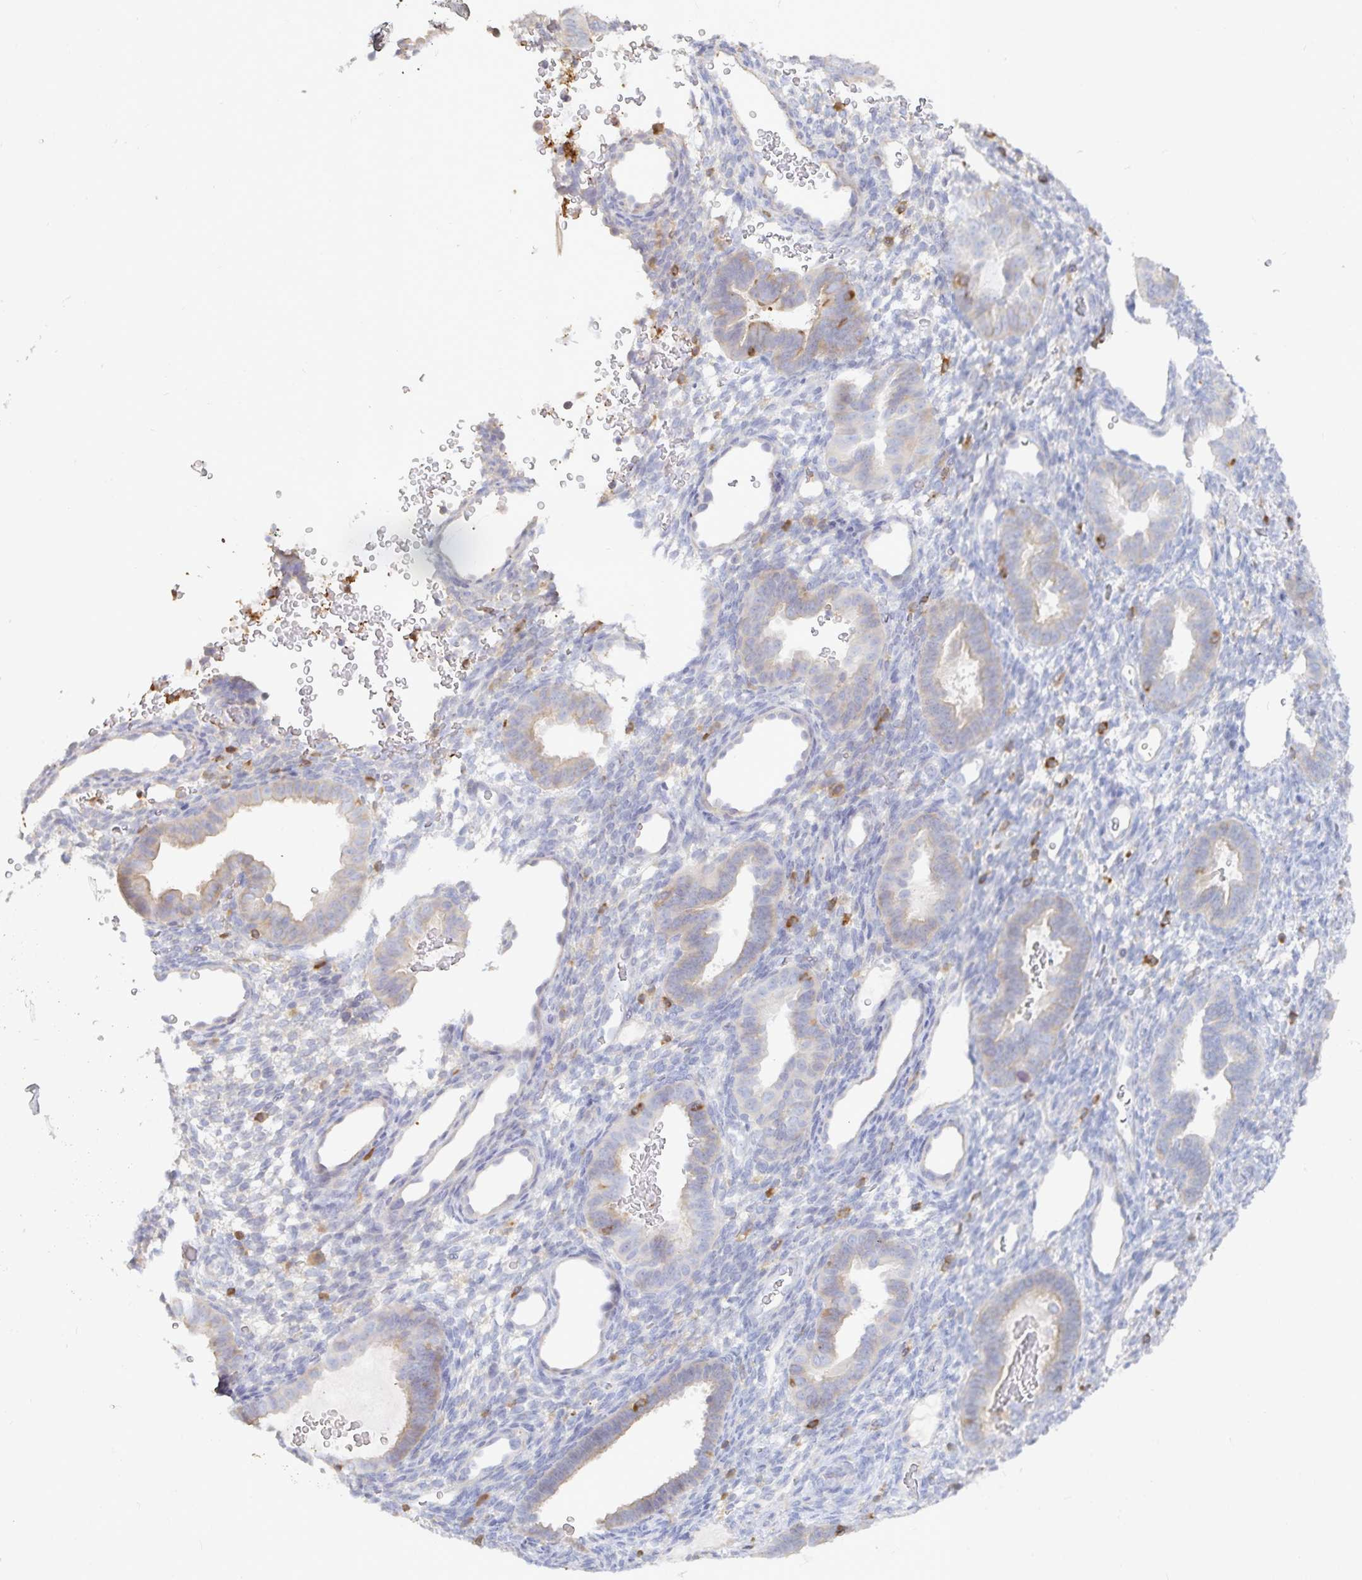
{"staining": {"intensity": "negative", "quantity": "none", "location": "none"}, "tissue": "endometrium", "cell_type": "Cells in endometrial stroma", "image_type": "normal", "snomed": [{"axis": "morphology", "description": "Normal tissue, NOS"}, {"axis": "topography", "description": "Endometrium"}], "caption": "The immunohistochemistry (IHC) photomicrograph has no significant positivity in cells in endometrial stroma of endometrium.", "gene": "PIK3CD", "patient": {"sex": "female", "age": 34}}